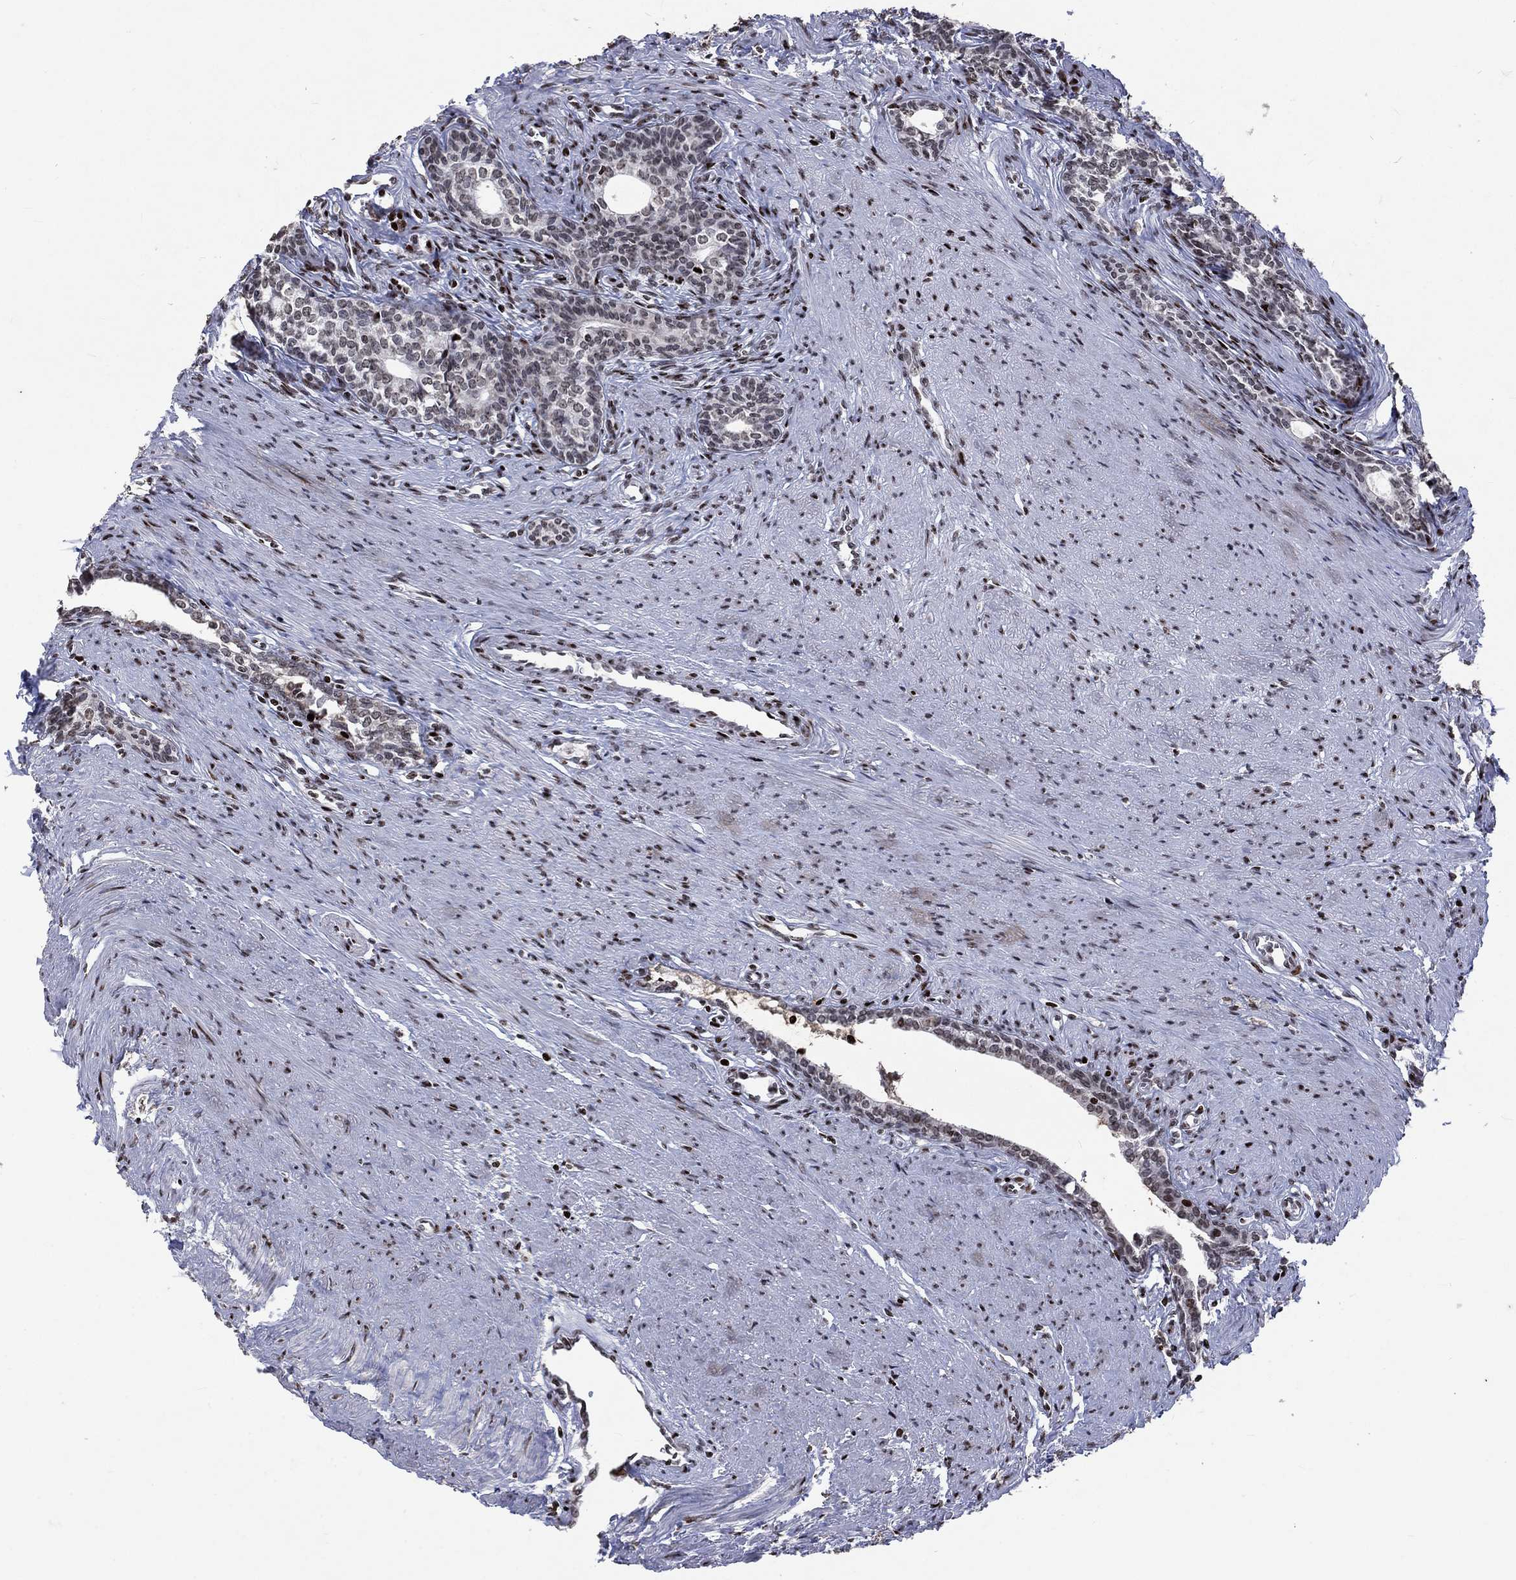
{"staining": {"intensity": "moderate", "quantity": "<25%", "location": "nuclear"}, "tissue": "prostate", "cell_type": "Glandular cells", "image_type": "normal", "snomed": [{"axis": "morphology", "description": "Normal tissue, NOS"}, {"axis": "topography", "description": "Prostate"}], "caption": "Immunohistochemistry staining of unremarkable prostate, which demonstrates low levels of moderate nuclear positivity in approximately <25% of glandular cells indicating moderate nuclear protein positivity. The staining was performed using DAB (3,3'-diaminobenzidine) (brown) for protein detection and nuclei were counterstained in hematoxylin (blue).", "gene": "SRSF3", "patient": {"sex": "male", "age": 60}}